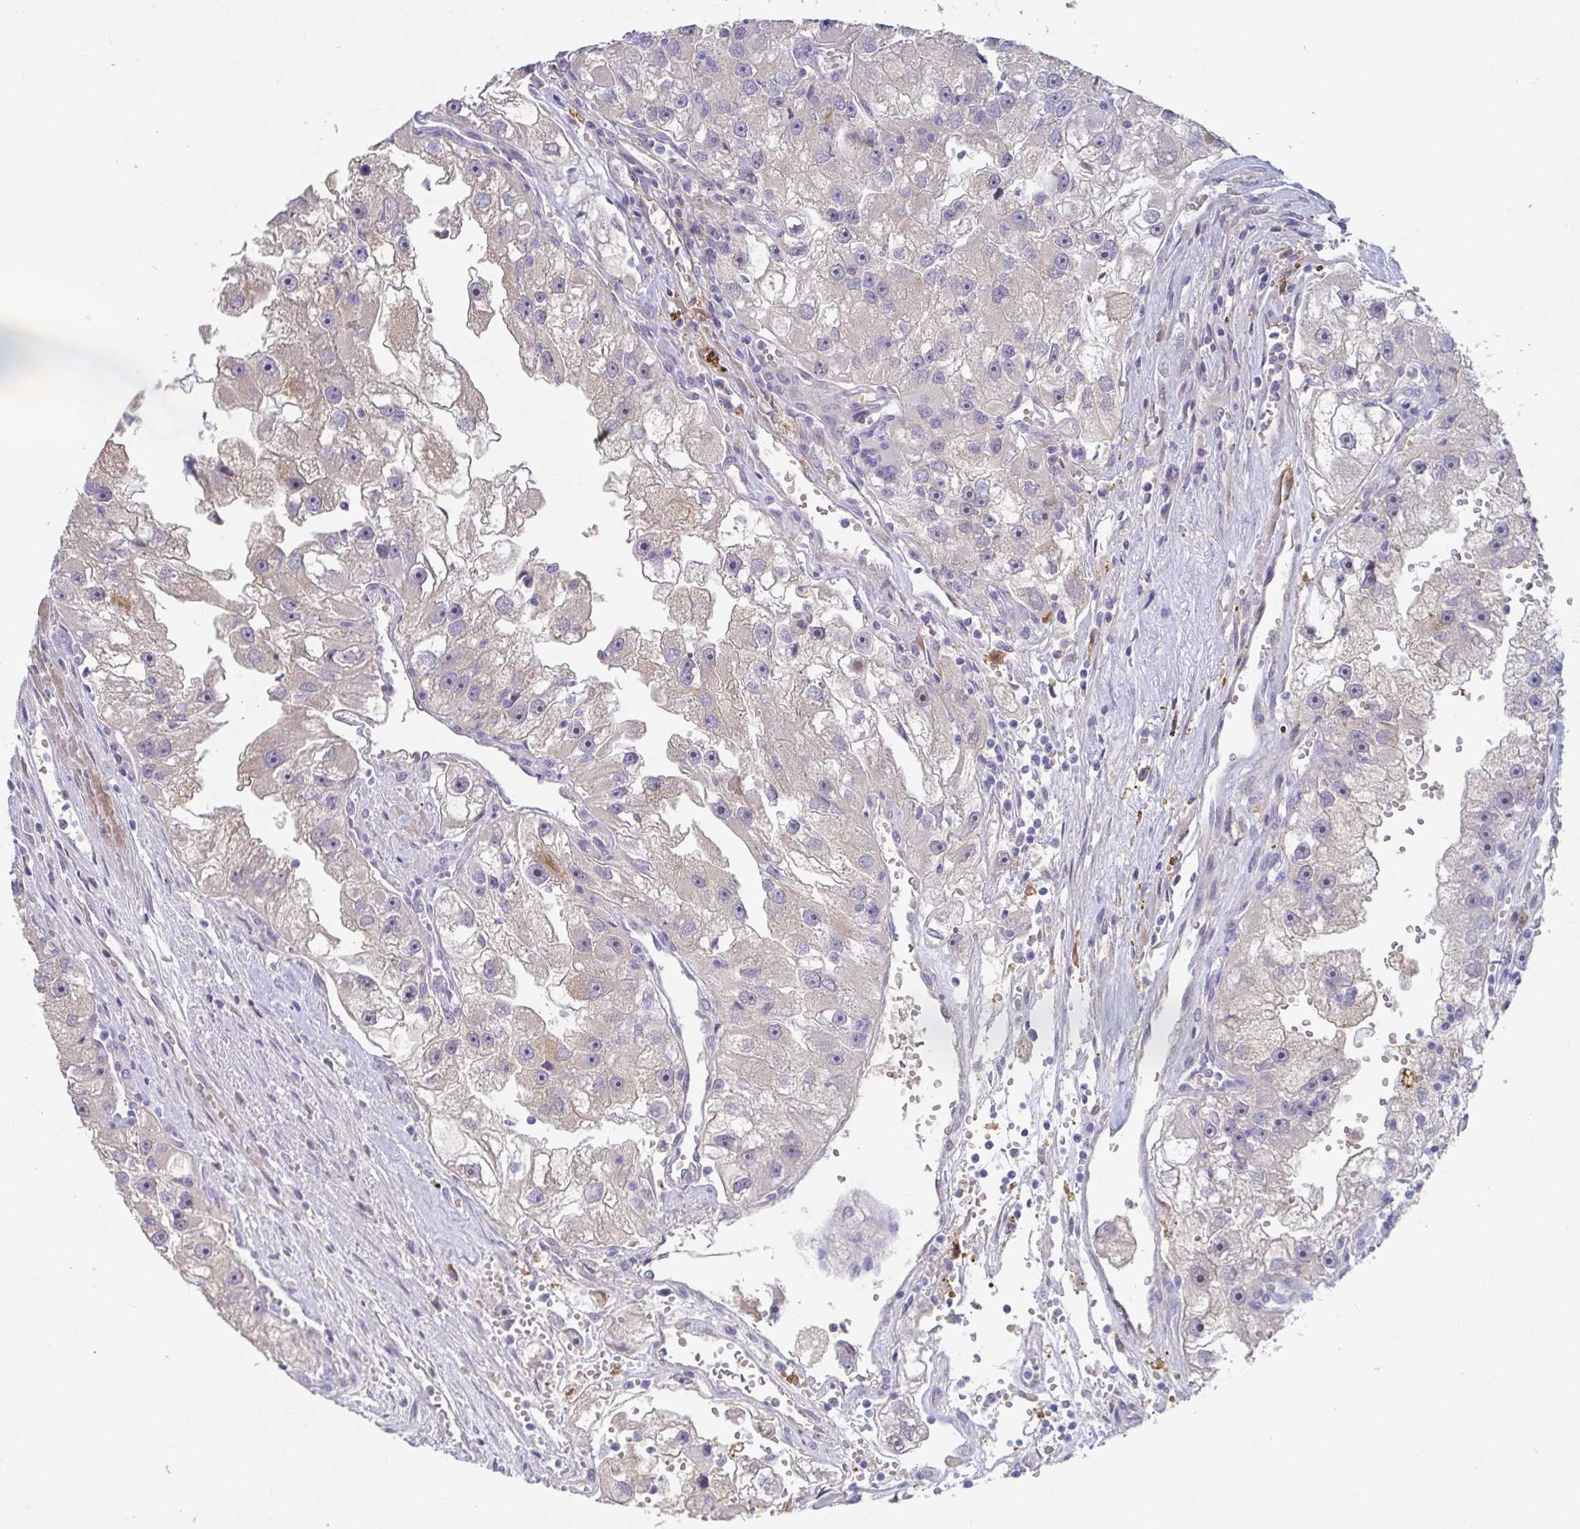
{"staining": {"intensity": "negative", "quantity": "none", "location": "none"}, "tissue": "renal cancer", "cell_type": "Tumor cells", "image_type": "cancer", "snomed": [{"axis": "morphology", "description": "Adenocarcinoma, NOS"}, {"axis": "topography", "description": "Kidney"}], "caption": "There is no significant positivity in tumor cells of renal cancer (adenocarcinoma).", "gene": "ANO5", "patient": {"sex": "male", "age": 63}}